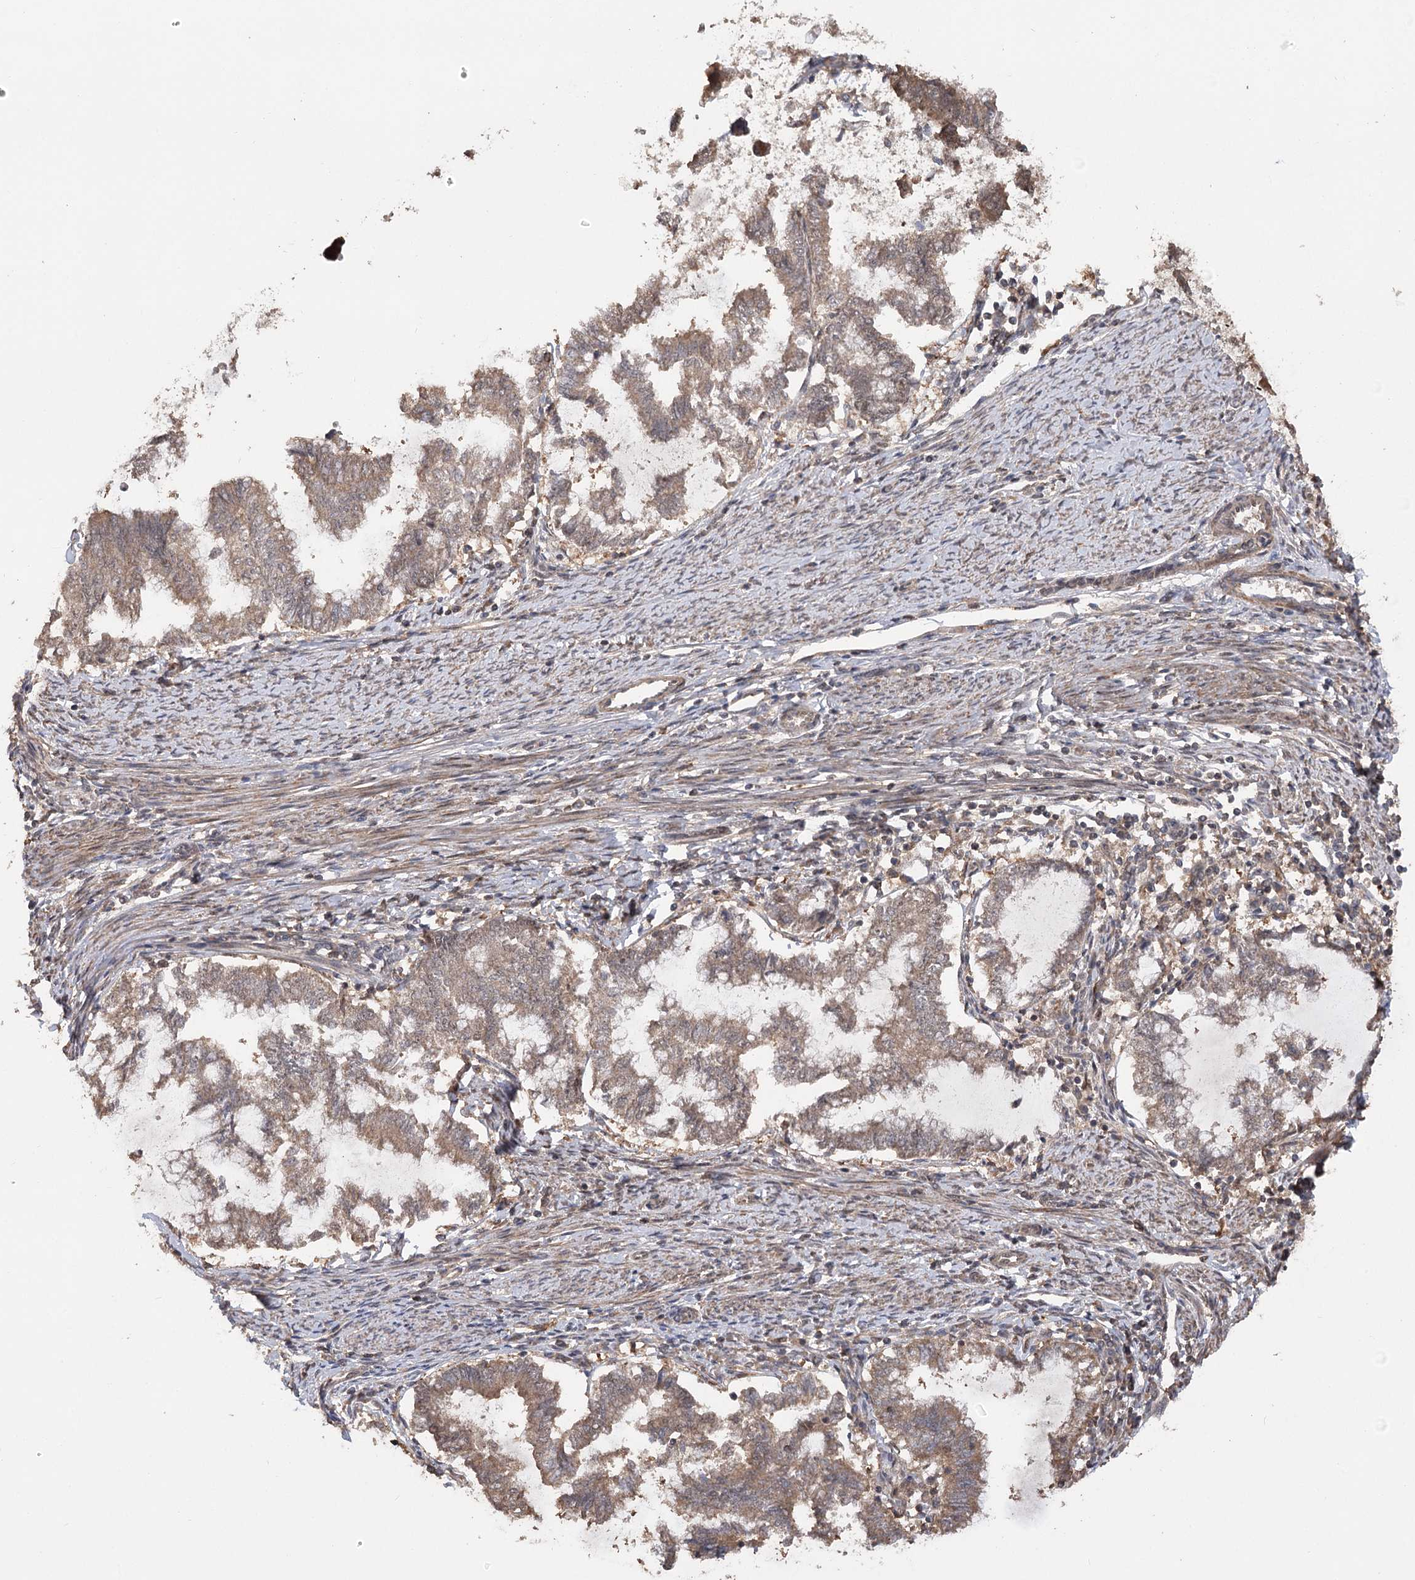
{"staining": {"intensity": "moderate", "quantity": ">75%", "location": "cytoplasmic/membranous"}, "tissue": "endometrial cancer", "cell_type": "Tumor cells", "image_type": "cancer", "snomed": [{"axis": "morphology", "description": "Adenocarcinoma, NOS"}, {"axis": "topography", "description": "Endometrium"}], "caption": "Immunohistochemistry image of human endometrial cancer (adenocarcinoma) stained for a protein (brown), which reveals medium levels of moderate cytoplasmic/membranous positivity in approximately >75% of tumor cells.", "gene": "TENM2", "patient": {"sex": "female", "age": 79}}